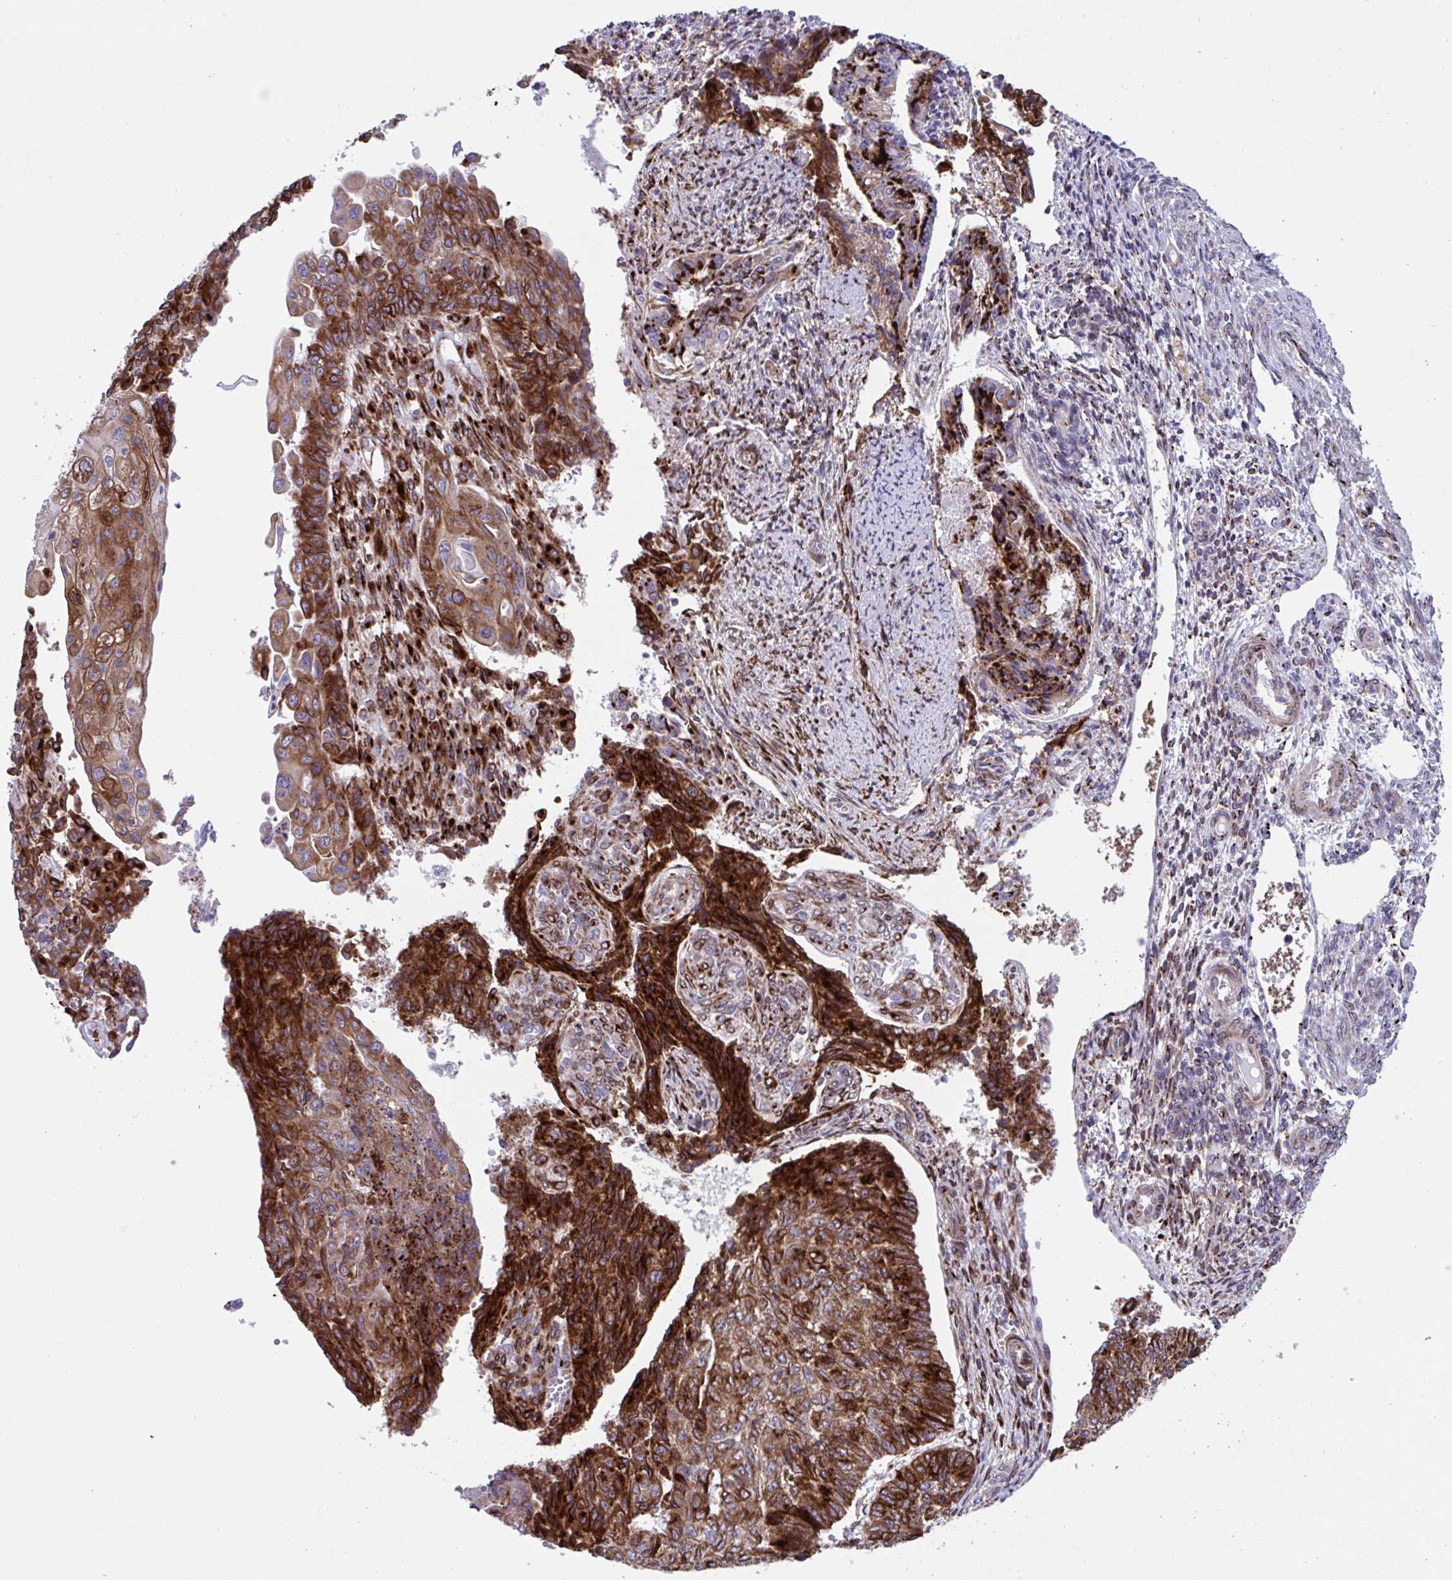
{"staining": {"intensity": "strong", "quantity": ">75%", "location": "cytoplasmic/membranous"}, "tissue": "endometrial cancer", "cell_type": "Tumor cells", "image_type": "cancer", "snomed": [{"axis": "morphology", "description": "Adenocarcinoma, NOS"}, {"axis": "topography", "description": "Endometrium"}], "caption": "Endometrial adenocarcinoma stained with immunohistochemistry reveals strong cytoplasmic/membranous expression in about >75% of tumor cells.", "gene": "RFK", "patient": {"sex": "female", "age": 32}}